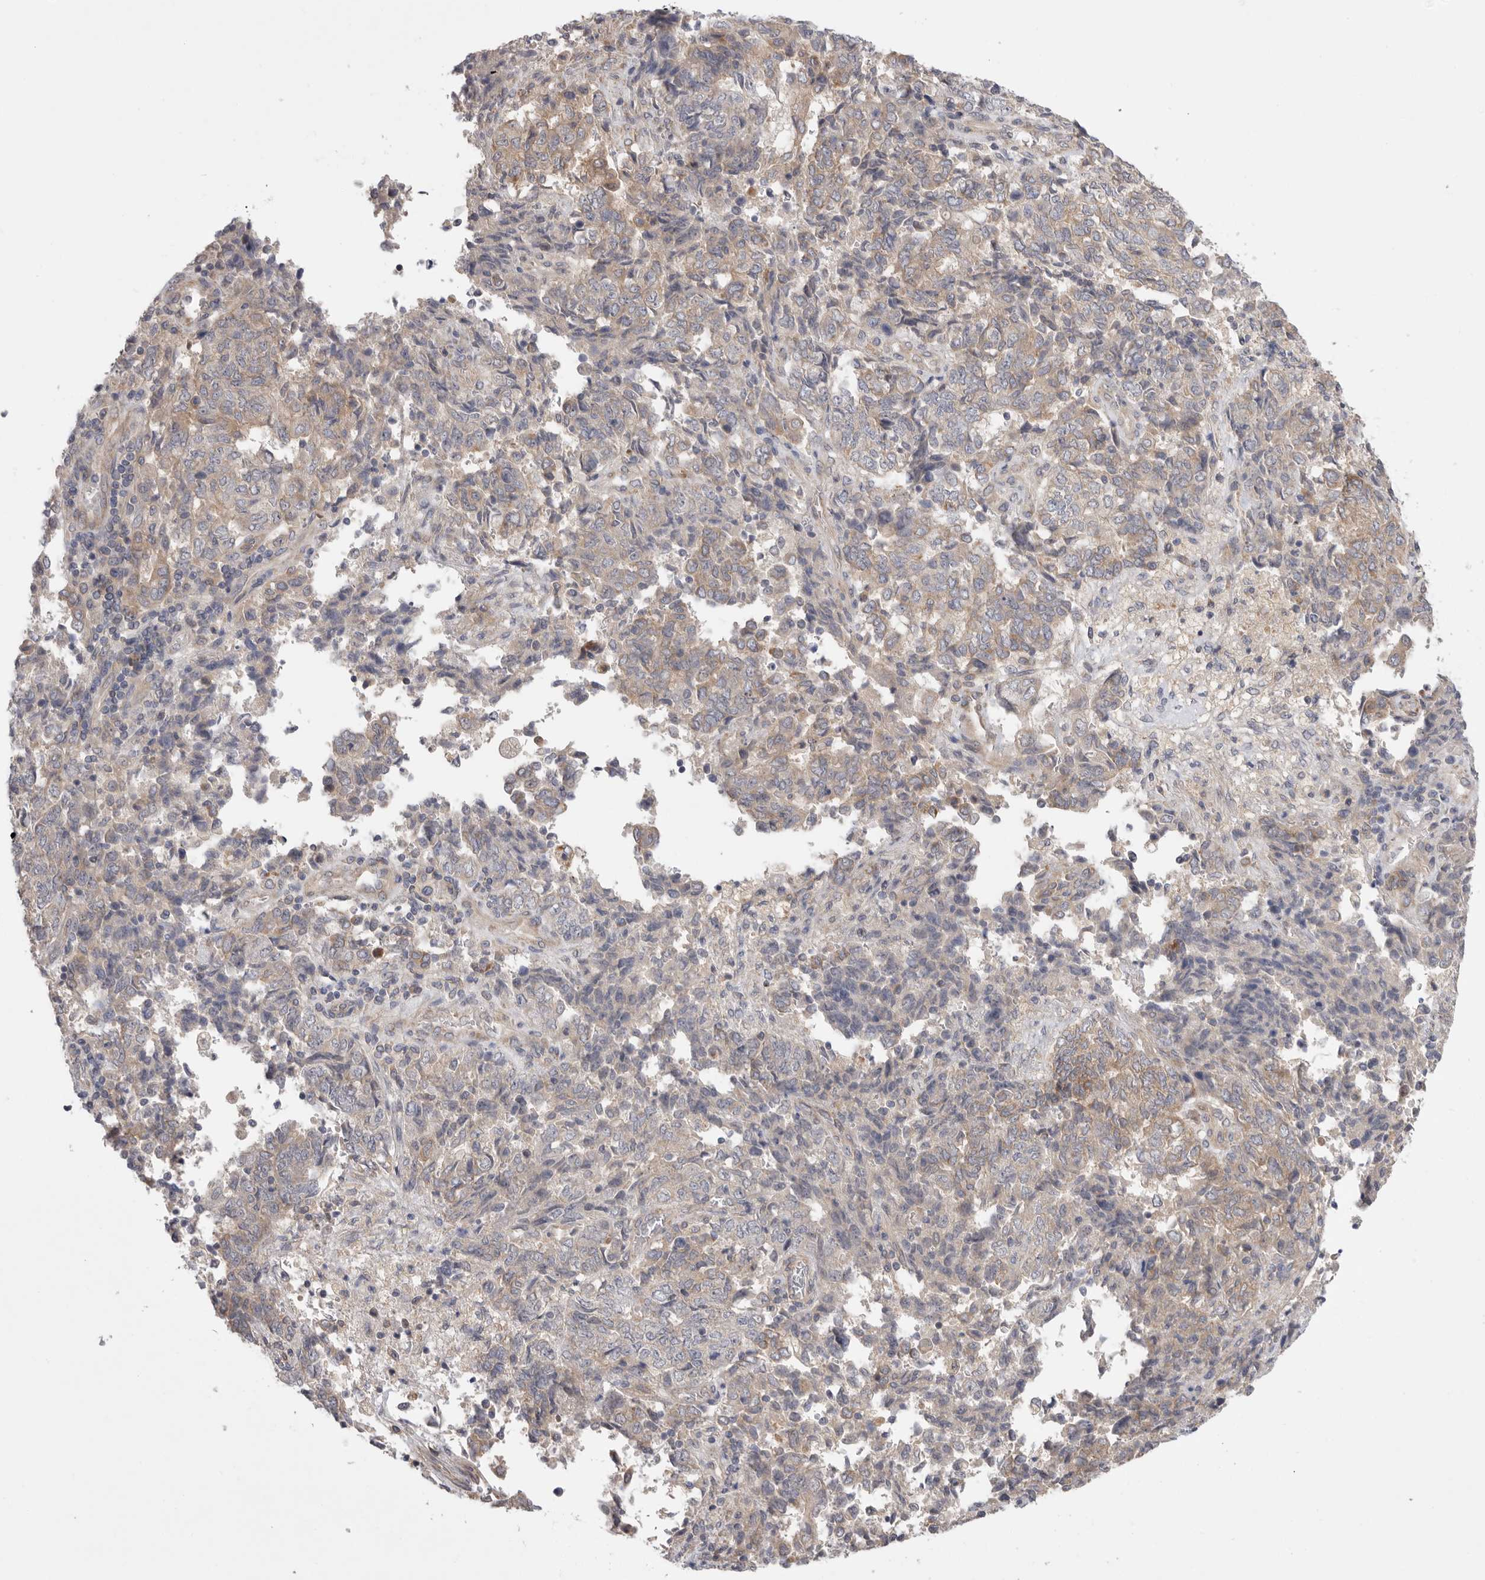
{"staining": {"intensity": "weak", "quantity": "25%-75%", "location": "cytoplasmic/membranous"}, "tissue": "endometrial cancer", "cell_type": "Tumor cells", "image_type": "cancer", "snomed": [{"axis": "morphology", "description": "Adenocarcinoma, NOS"}, {"axis": "topography", "description": "Endometrium"}], "caption": "The photomicrograph demonstrates staining of endometrial adenocarcinoma, revealing weak cytoplasmic/membranous protein expression (brown color) within tumor cells.", "gene": "MTFR1L", "patient": {"sex": "female", "age": 80}}